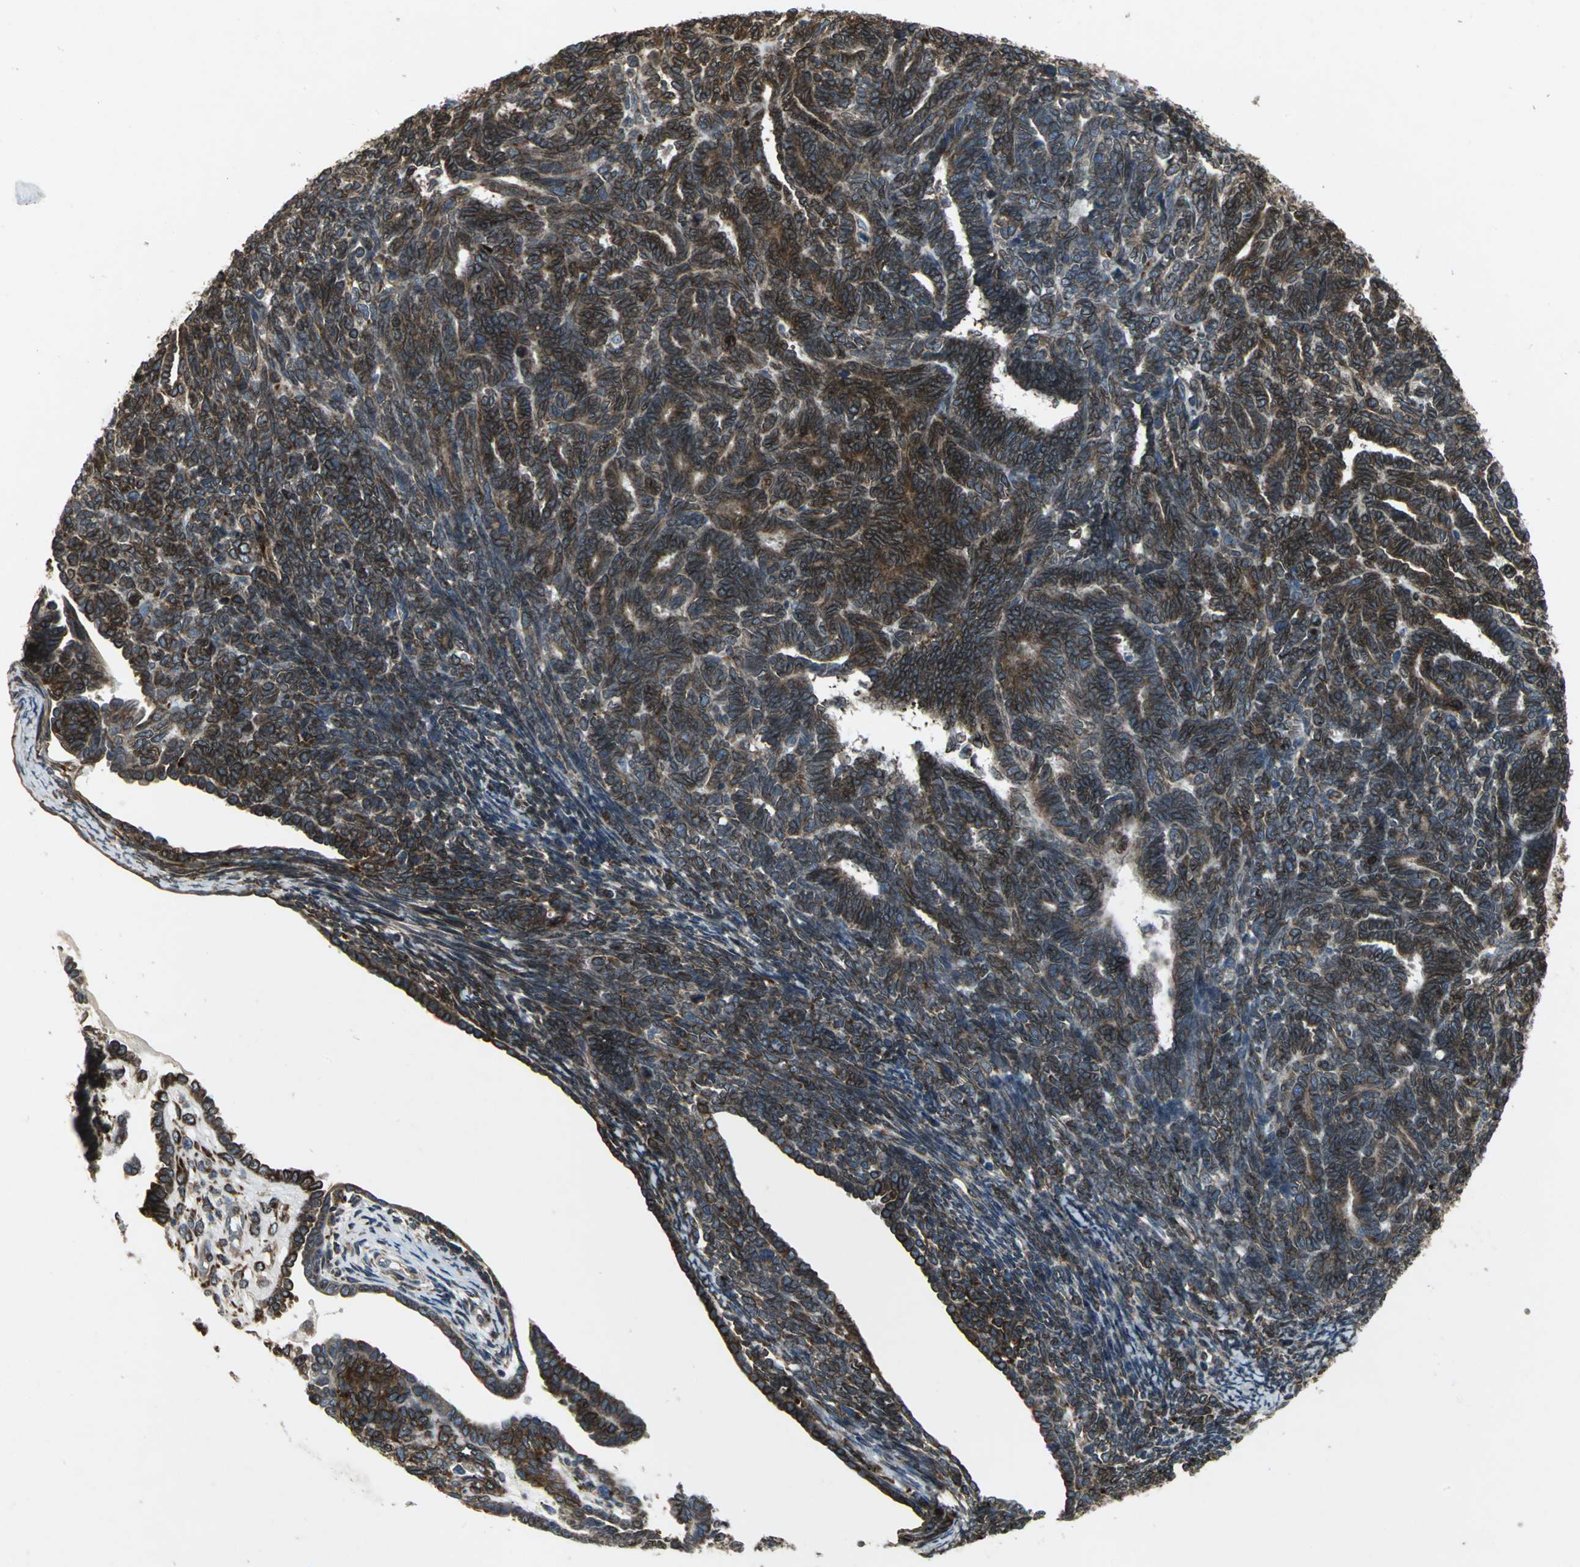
{"staining": {"intensity": "moderate", "quantity": ">75%", "location": "cytoplasmic/membranous"}, "tissue": "endometrial cancer", "cell_type": "Tumor cells", "image_type": "cancer", "snomed": [{"axis": "morphology", "description": "Neoplasm, malignant, NOS"}, {"axis": "topography", "description": "Endometrium"}], "caption": "Endometrial malignant neoplasm stained for a protein (brown) displays moderate cytoplasmic/membranous positive staining in about >75% of tumor cells.", "gene": "SYVN1", "patient": {"sex": "female", "age": 74}}